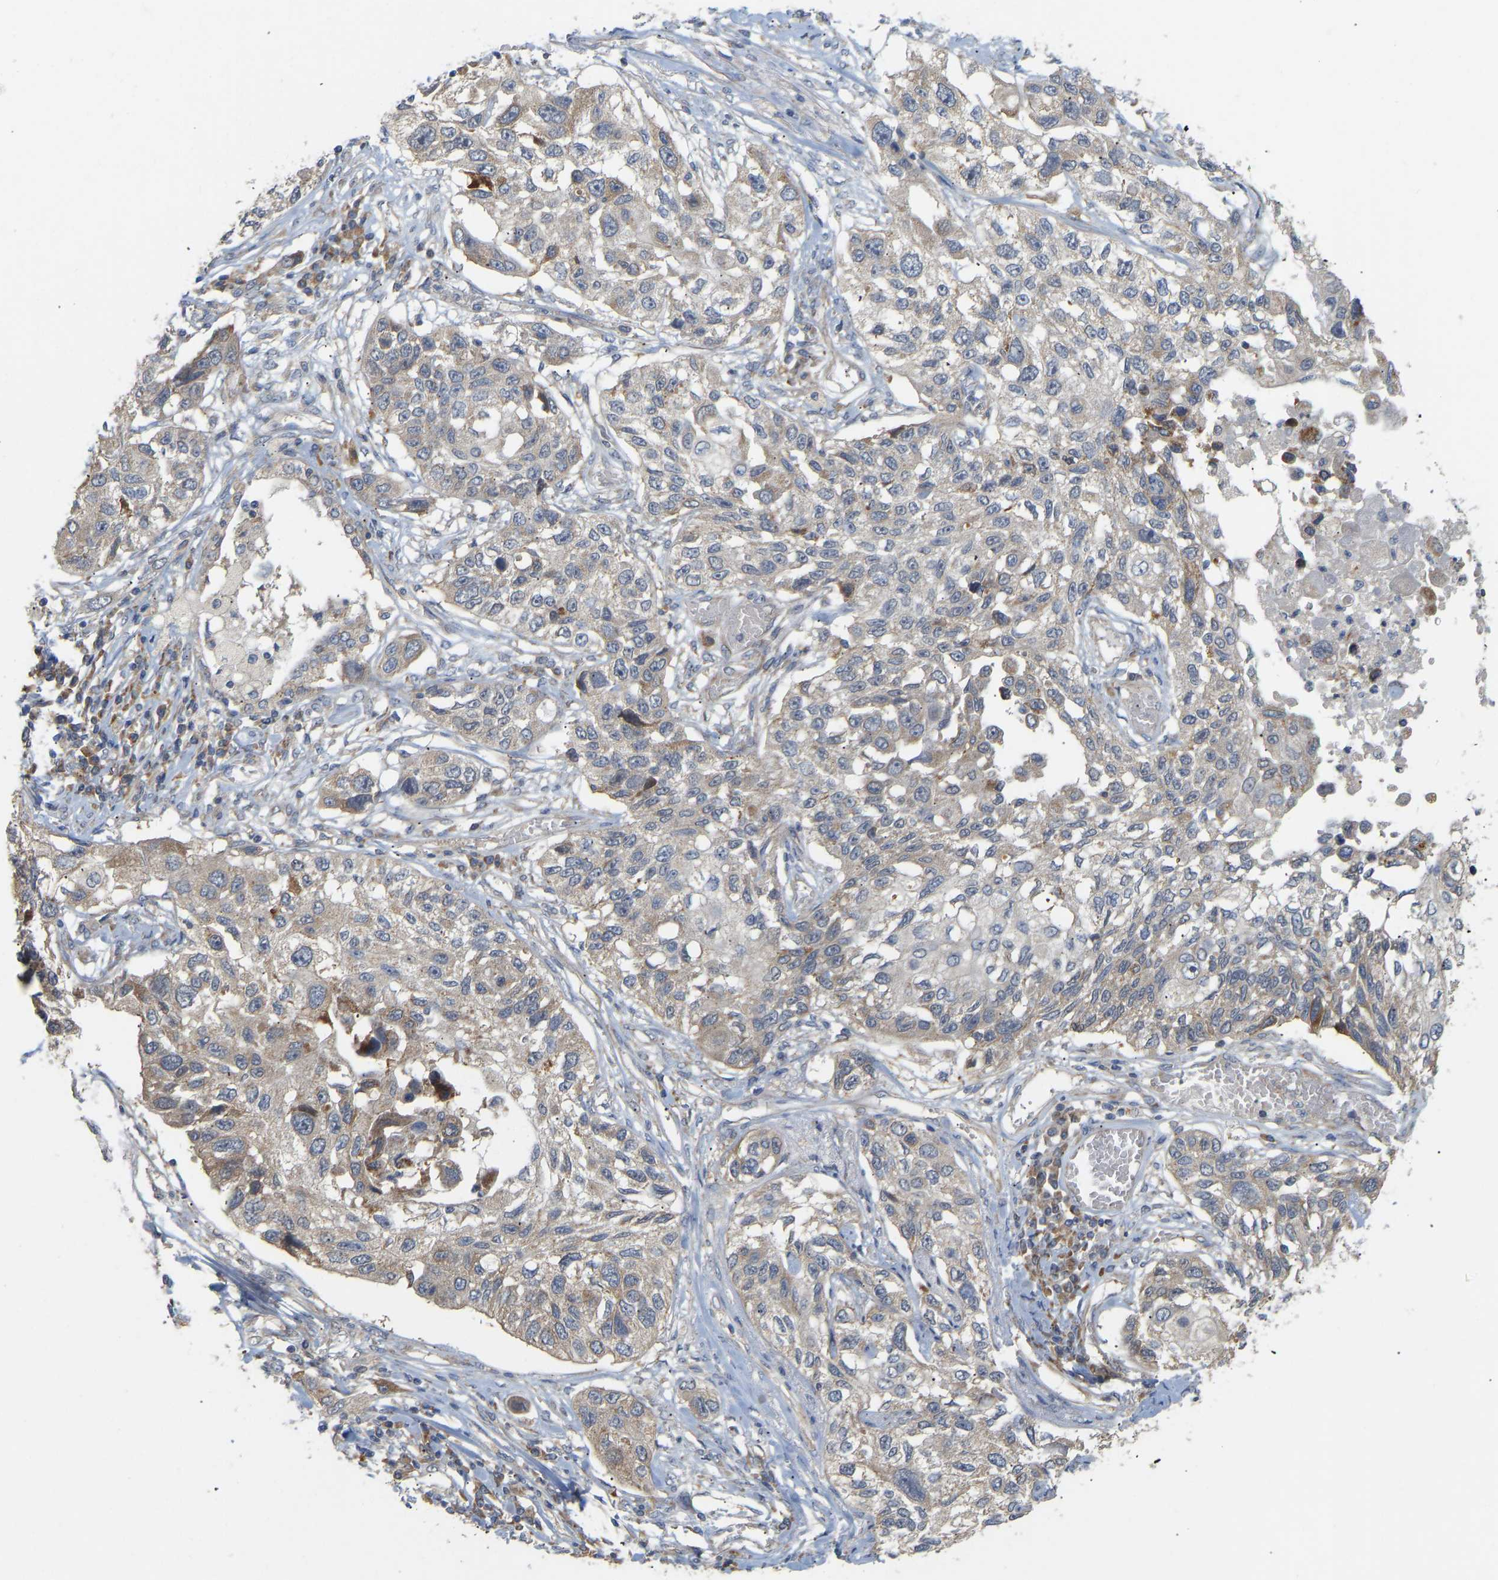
{"staining": {"intensity": "weak", "quantity": "25%-75%", "location": "cytoplasmic/membranous"}, "tissue": "lung cancer", "cell_type": "Tumor cells", "image_type": "cancer", "snomed": [{"axis": "morphology", "description": "Squamous cell carcinoma, NOS"}, {"axis": "topography", "description": "Lung"}], "caption": "High-magnification brightfield microscopy of lung cancer stained with DAB (3,3'-diaminobenzidine) (brown) and counterstained with hematoxylin (blue). tumor cells exhibit weak cytoplasmic/membranous expression is appreciated in approximately25%-75% of cells.", "gene": "HACD2", "patient": {"sex": "male", "age": 71}}